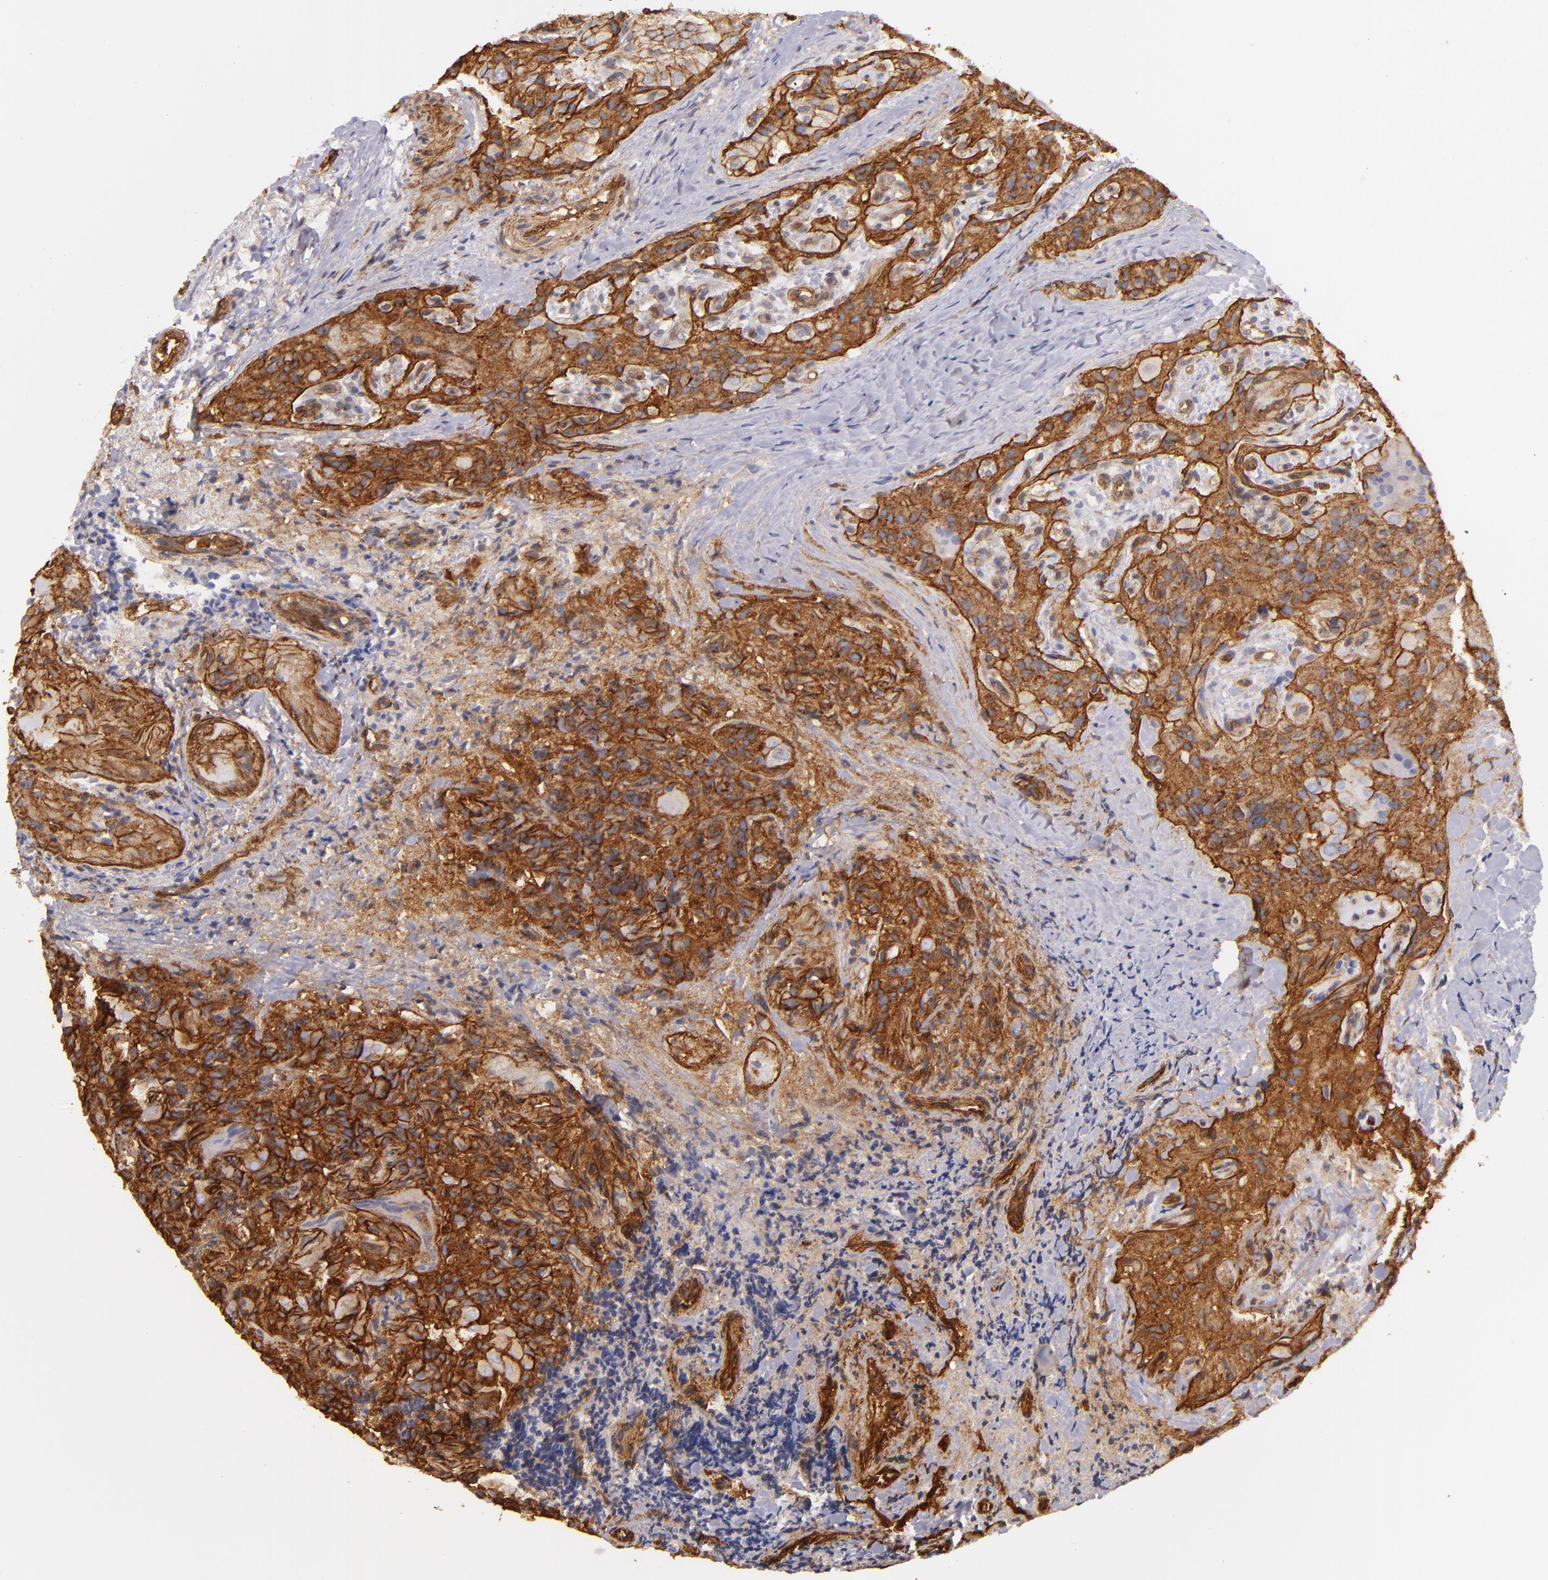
{"staining": {"intensity": "strong", "quantity": ">75%", "location": "cytoplasmic/membranous"}, "tissue": "thyroid cancer", "cell_type": "Tumor cells", "image_type": "cancer", "snomed": [{"axis": "morphology", "description": "Papillary adenocarcinoma, NOS"}, {"axis": "topography", "description": "Thyroid gland"}], "caption": "Thyroid cancer stained with a protein marker reveals strong staining in tumor cells.", "gene": "CD151", "patient": {"sex": "female", "age": 71}}